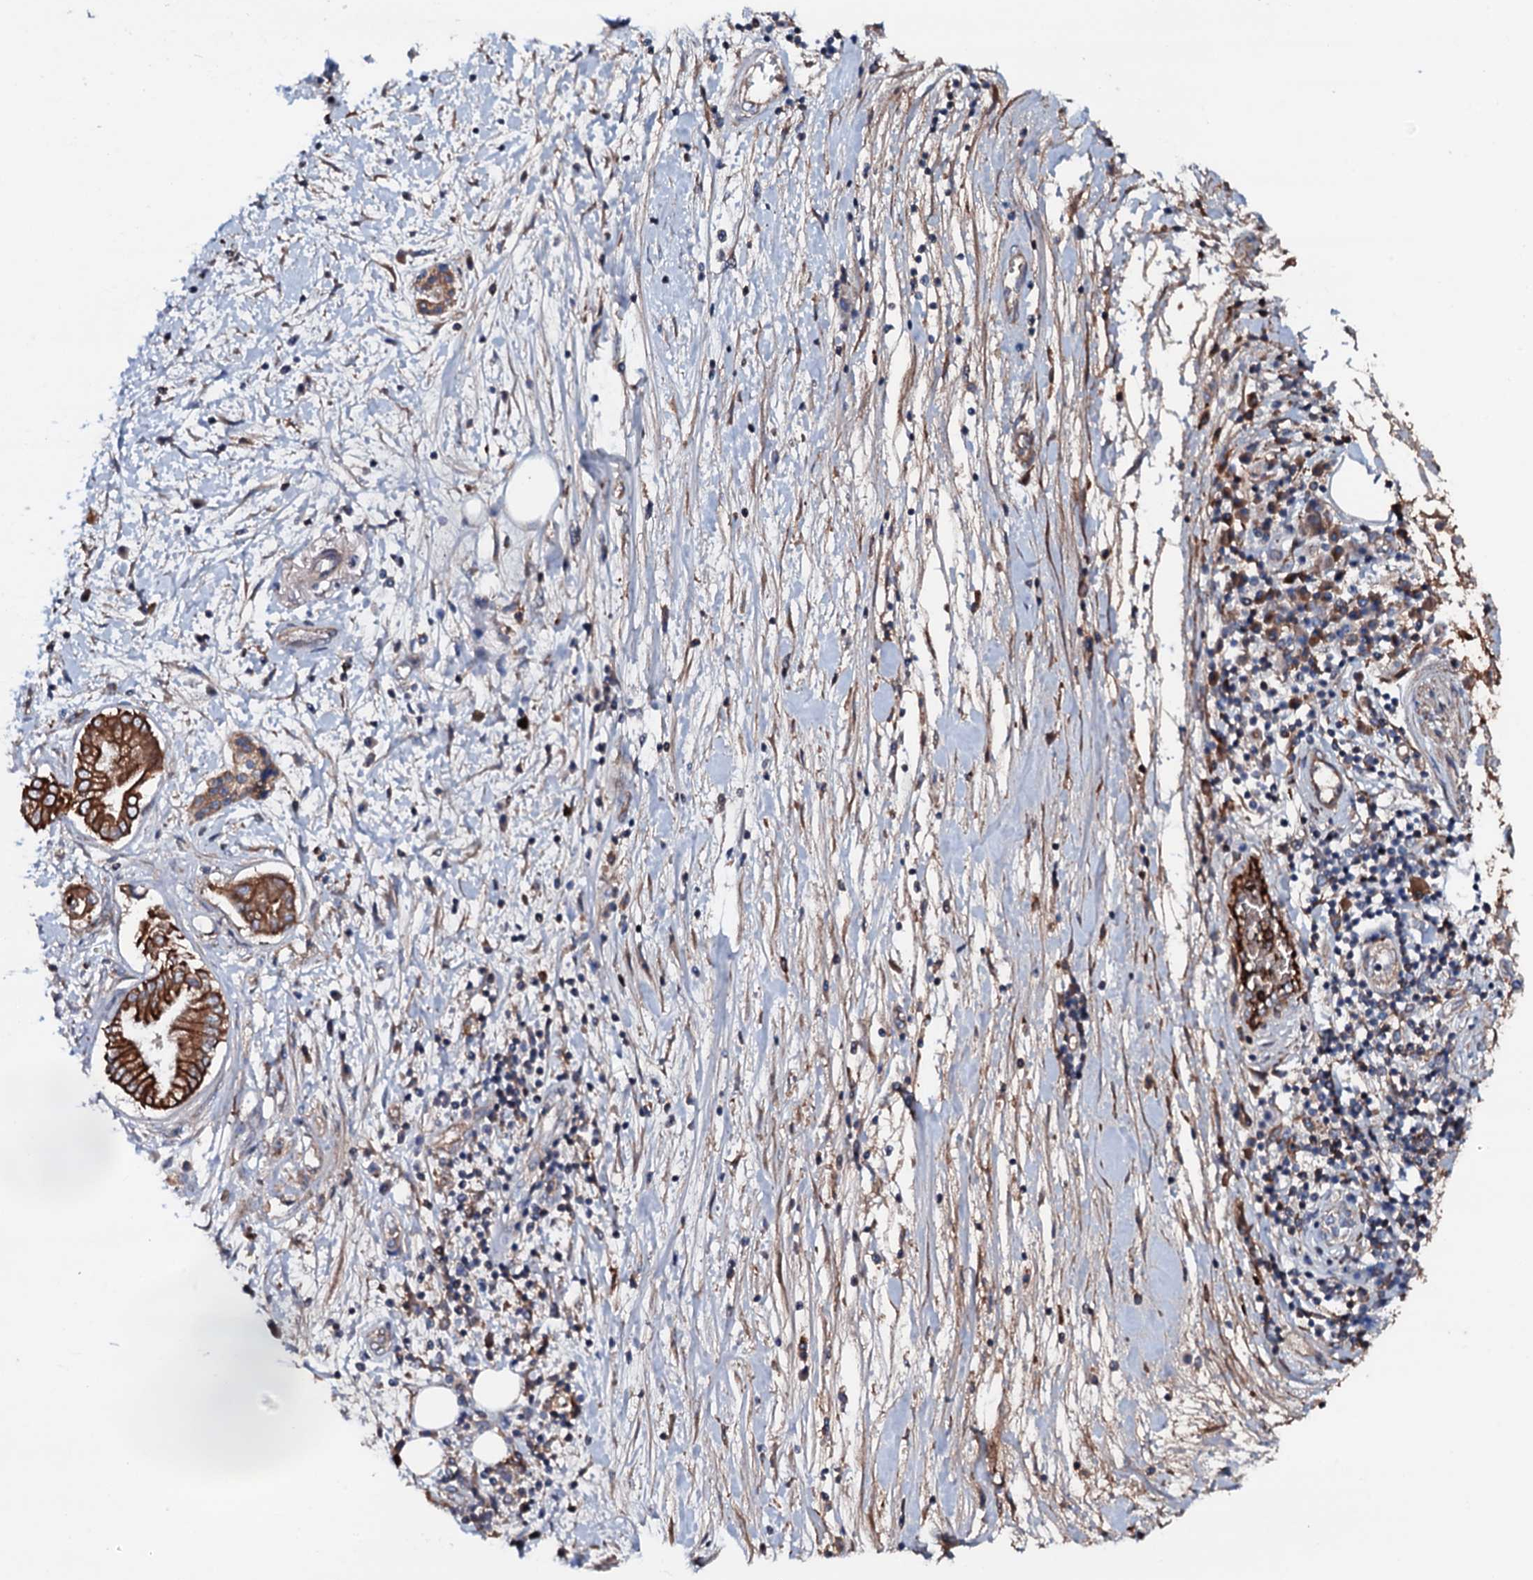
{"staining": {"intensity": "strong", "quantity": ">75%", "location": "cytoplasmic/membranous"}, "tissue": "pancreatic cancer", "cell_type": "Tumor cells", "image_type": "cancer", "snomed": [{"axis": "morphology", "description": "Adenocarcinoma, NOS"}, {"axis": "topography", "description": "Pancreas"}], "caption": "High-magnification brightfield microscopy of pancreatic adenocarcinoma stained with DAB (3,3'-diaminobenzidine) (brown) and counterstained with hematoxylin (blue). tumor cells exhibit strong cytoplasmic/membranous staining is appreciated in about>75% of cells.", "gene": "NEK1", "patient": {"sex": "female", "age": 73}}